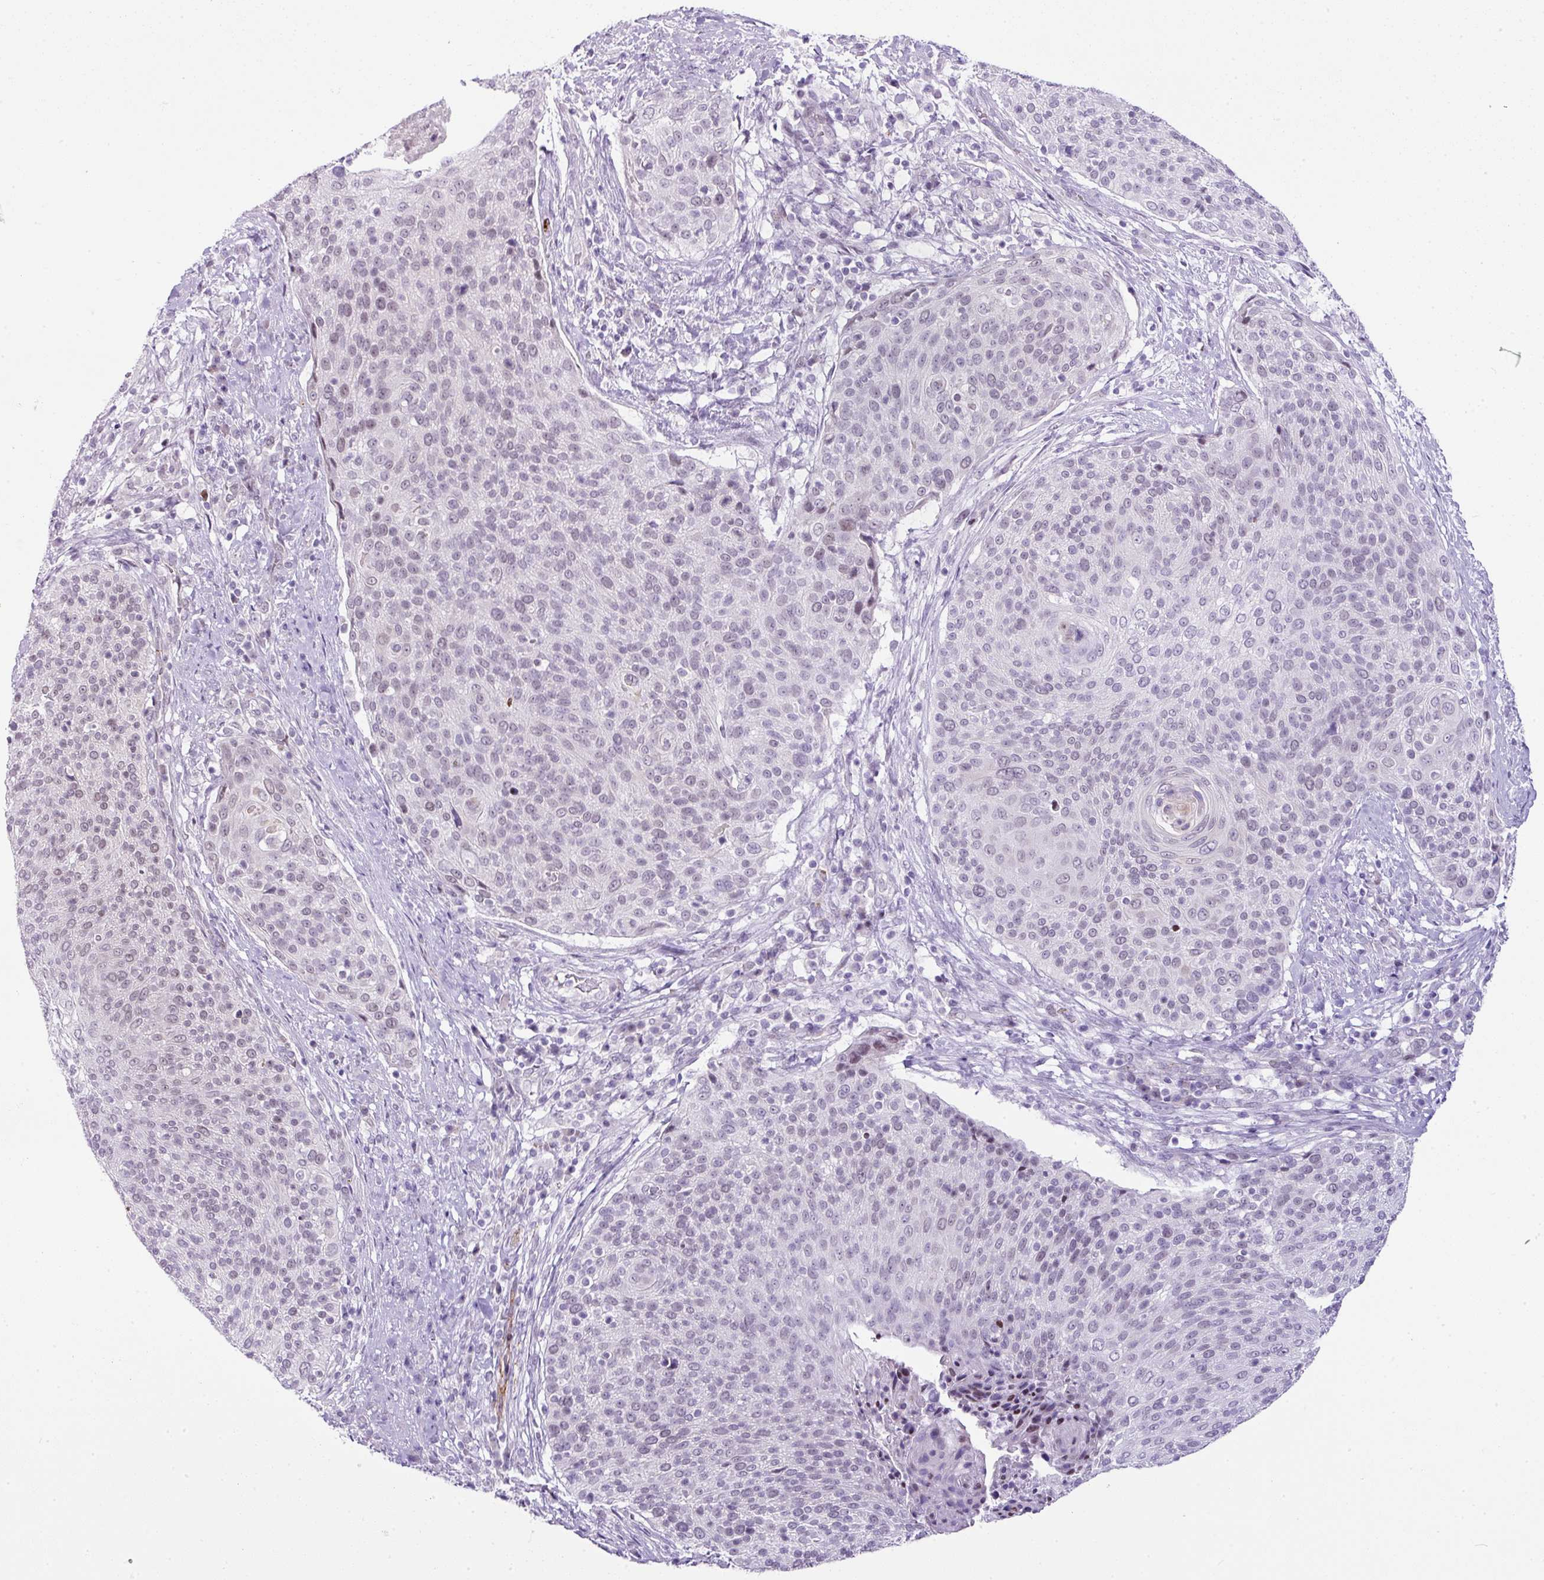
{"staining": {"intensity": "weak", "quantity": "<25%", "location": "nuclear"}, "tissue": "cervical cancer", "cell_type": "Tumor cells", "image_type": "cancer", "snomed": [{"axis": "morphology", "description": "Squamous cell carcinoma, NOS"}, {"axis": "topography", "description": "Cervix"}], "caption": "Tumor cells are negative for protein expression in human cervical cancer (squamous cell carcinoma). The staining is performed using DAB brown chromogen with nuclei counter-stained in using hematoxylin.", "gene": "CMTM5", "patient": {"sex": "female", "age": 31}}